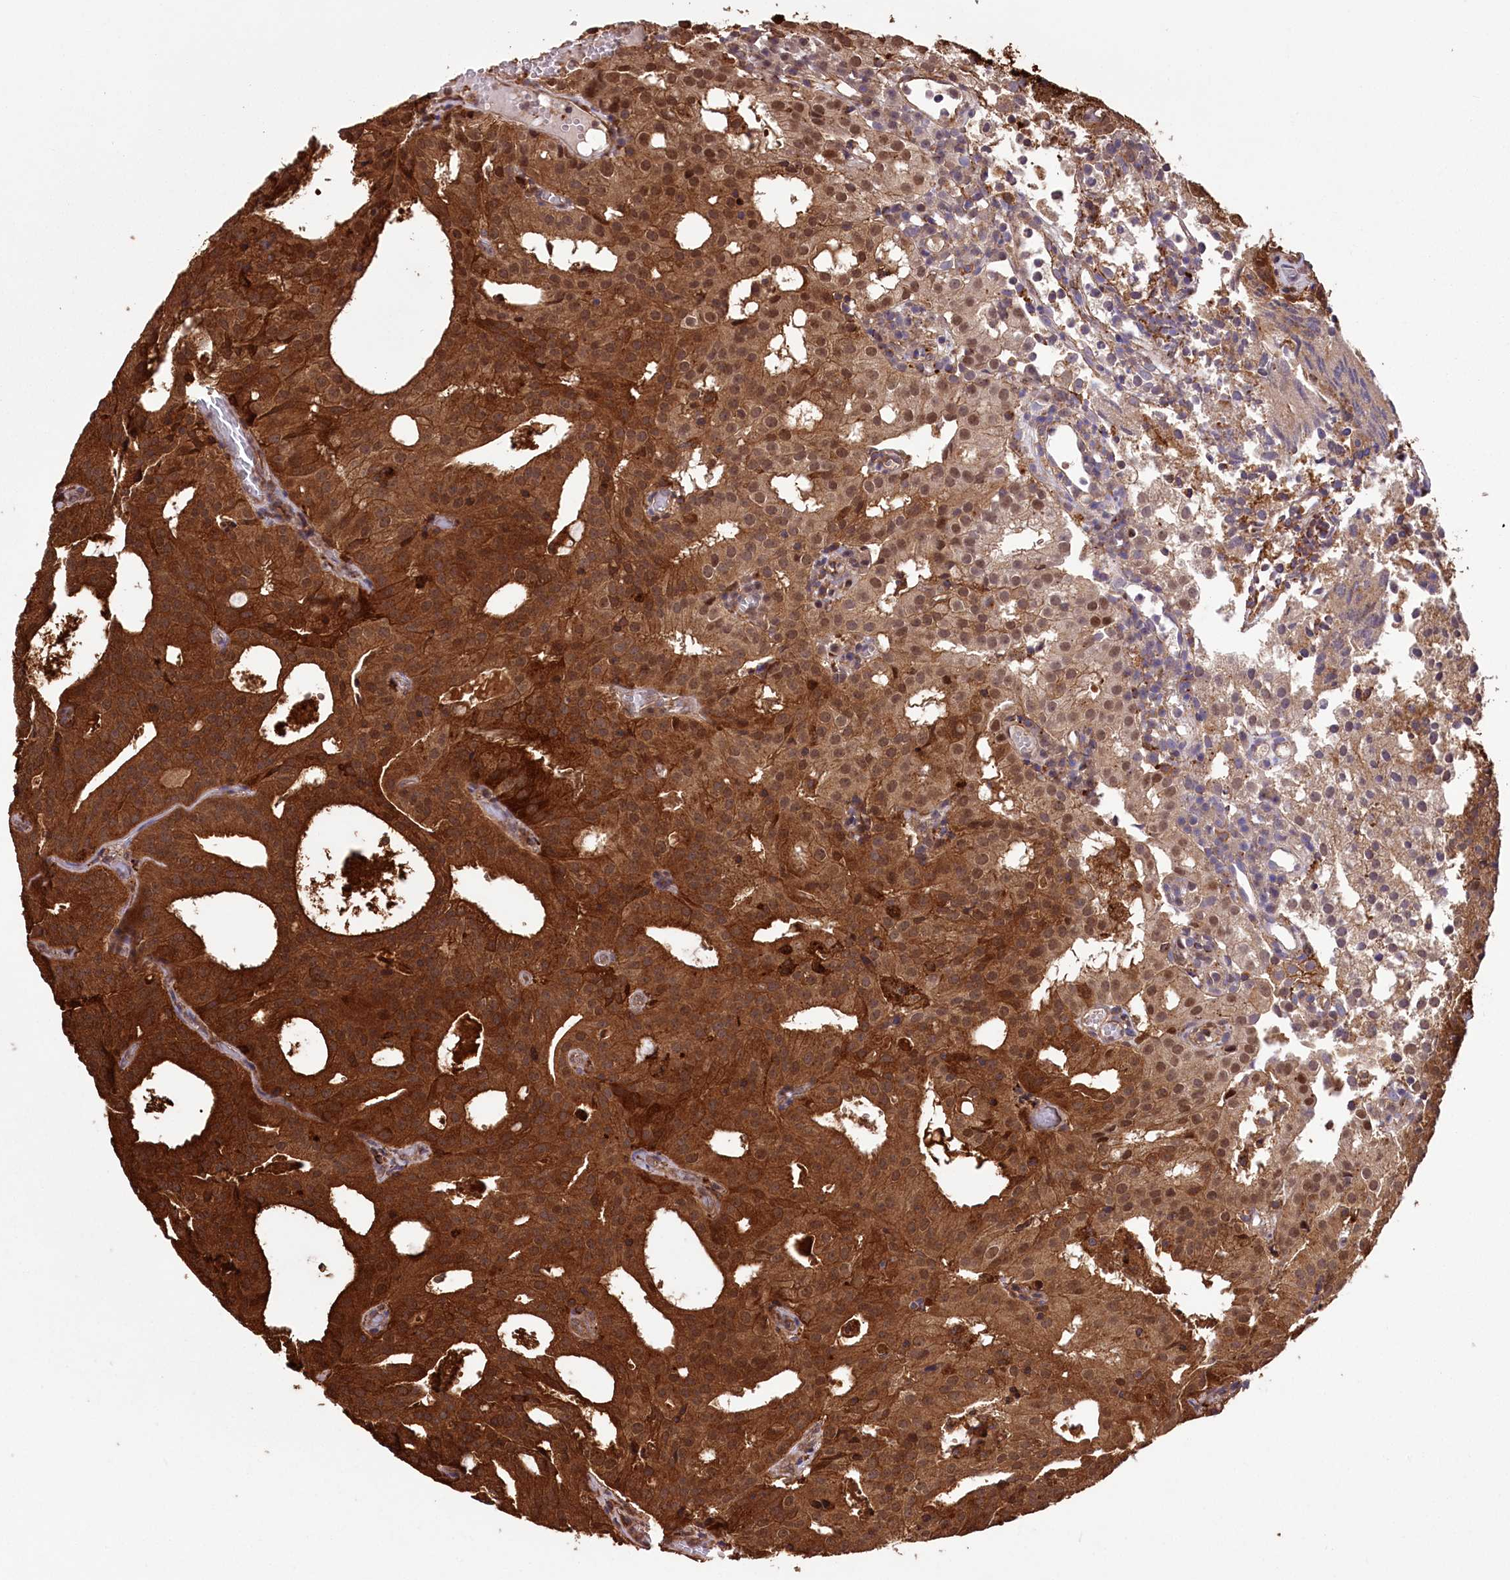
{"staining": {"intensity": "strong", "quantity": ">75%", "location": "cytoplasmic/membranous,nuclear"}, "tissue": "prostate cancer", "cell_type": "Tumor cells", "image_type": "cancer", "snomed": [{"axis": "morphology", "description": "Adenocarcinoma, Medium grade"}, {"axis": "topography", "description": "Prostate"}], "caption": "Medium-grade adenocarcinoma (prostate) was stained to show a protein in brown. There is high levels of strong cytoplasmic/membranous and nuclear expression in approximately >75% of tumor cells. (DAB IHC with brightfield microscopy, high magnification).", "gene": "DPP3", "patient": {"sex": "male", "age": 88}}